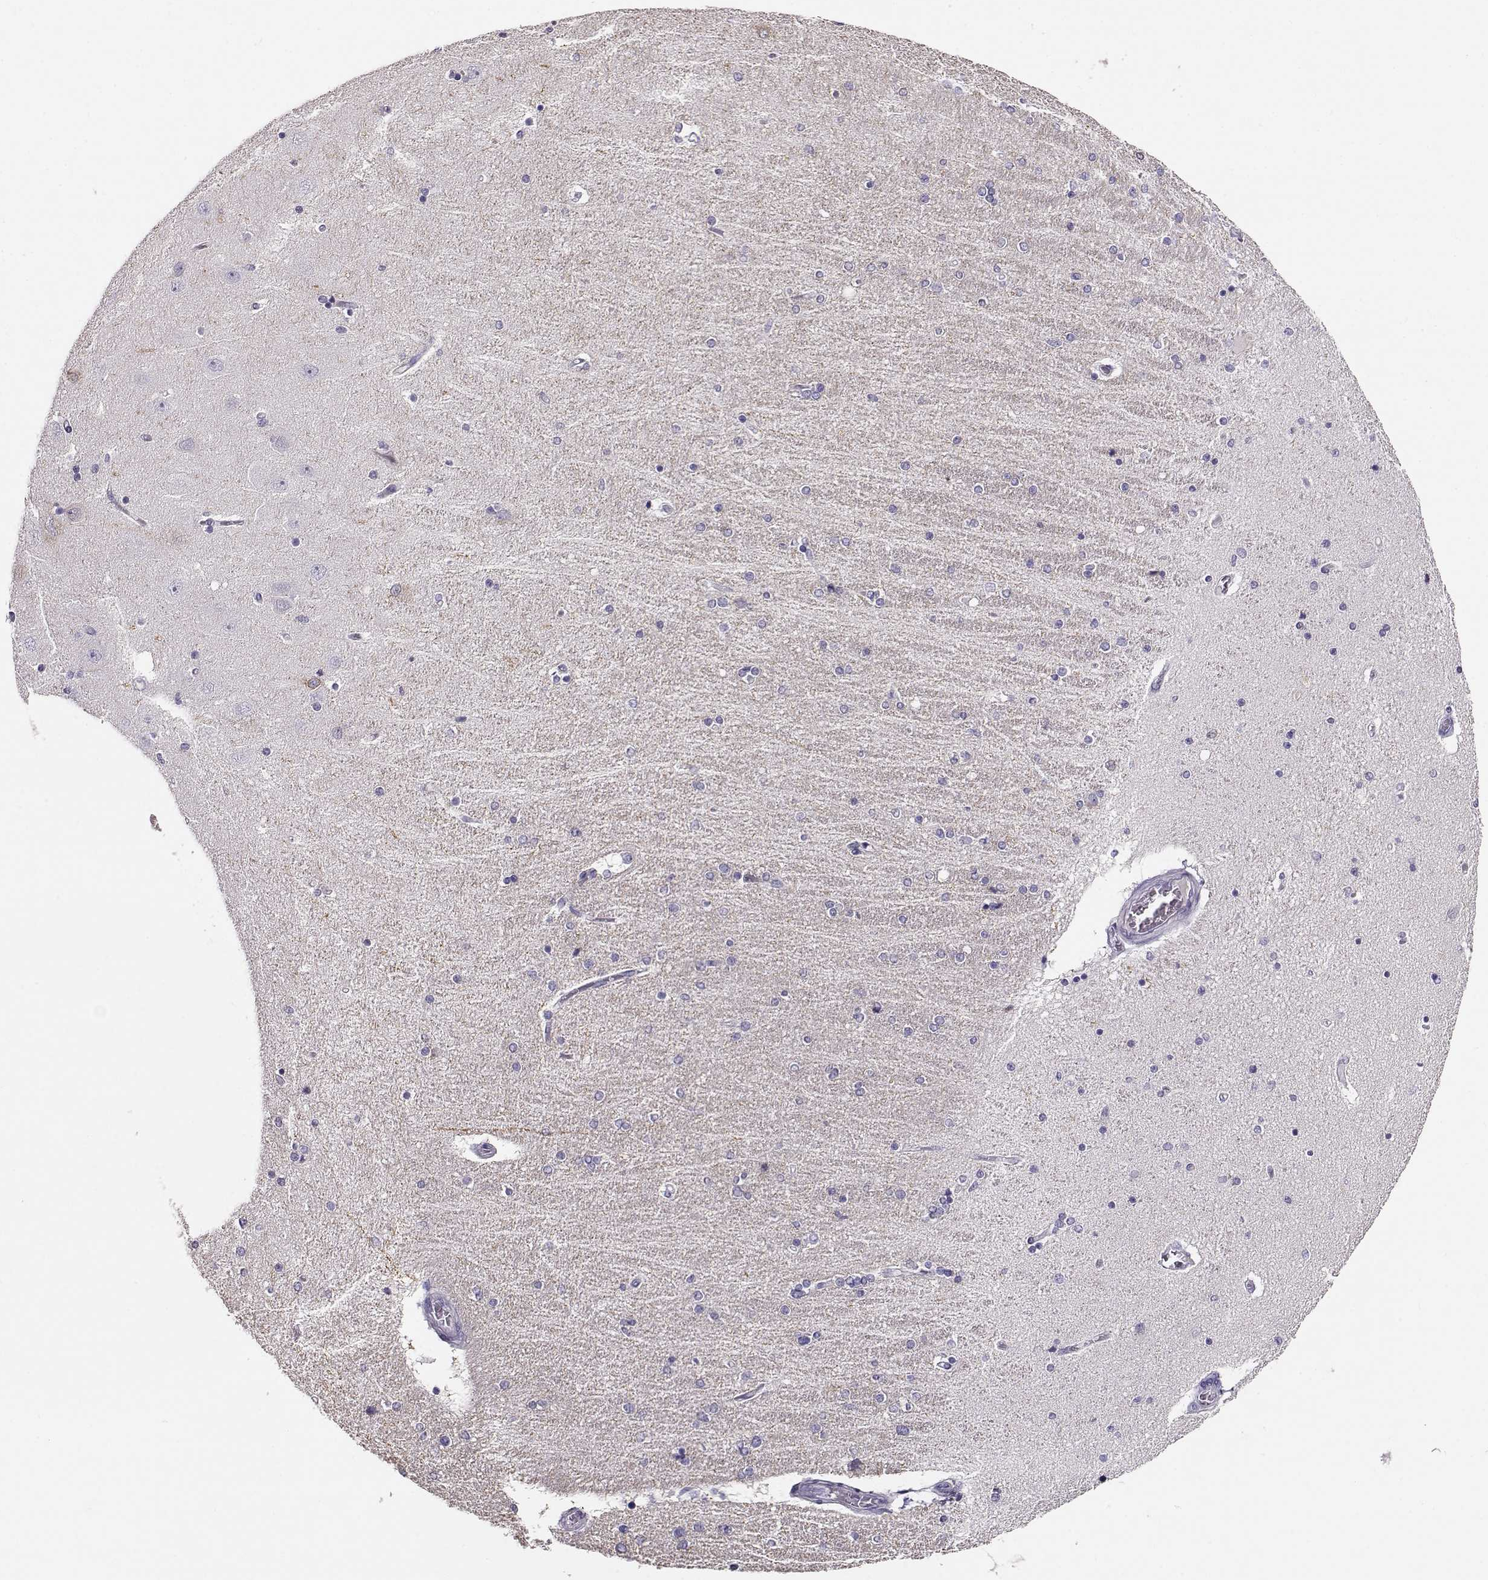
{"staining": {"intensity": "negative", "quantity": "none", "location": "none"}, "tissue": "hippocampus", "cell_type": "Glial cells", "image_type": "normal", "snomed": [{"axis": "morphology", "description": "Normal tissue, NOS"}, {"axis": "topography", "description": "Hippocampus"}], "caption": "Immunohistochemistry micrograph of unremarkable hippocampus: human hippocampus stained with DAB (3,3'-diaminobenzidine) demonstrates no significant protein expression in glial cells.", "gene": "RBM44", "patient": {"sex": "female", "age": 54}}